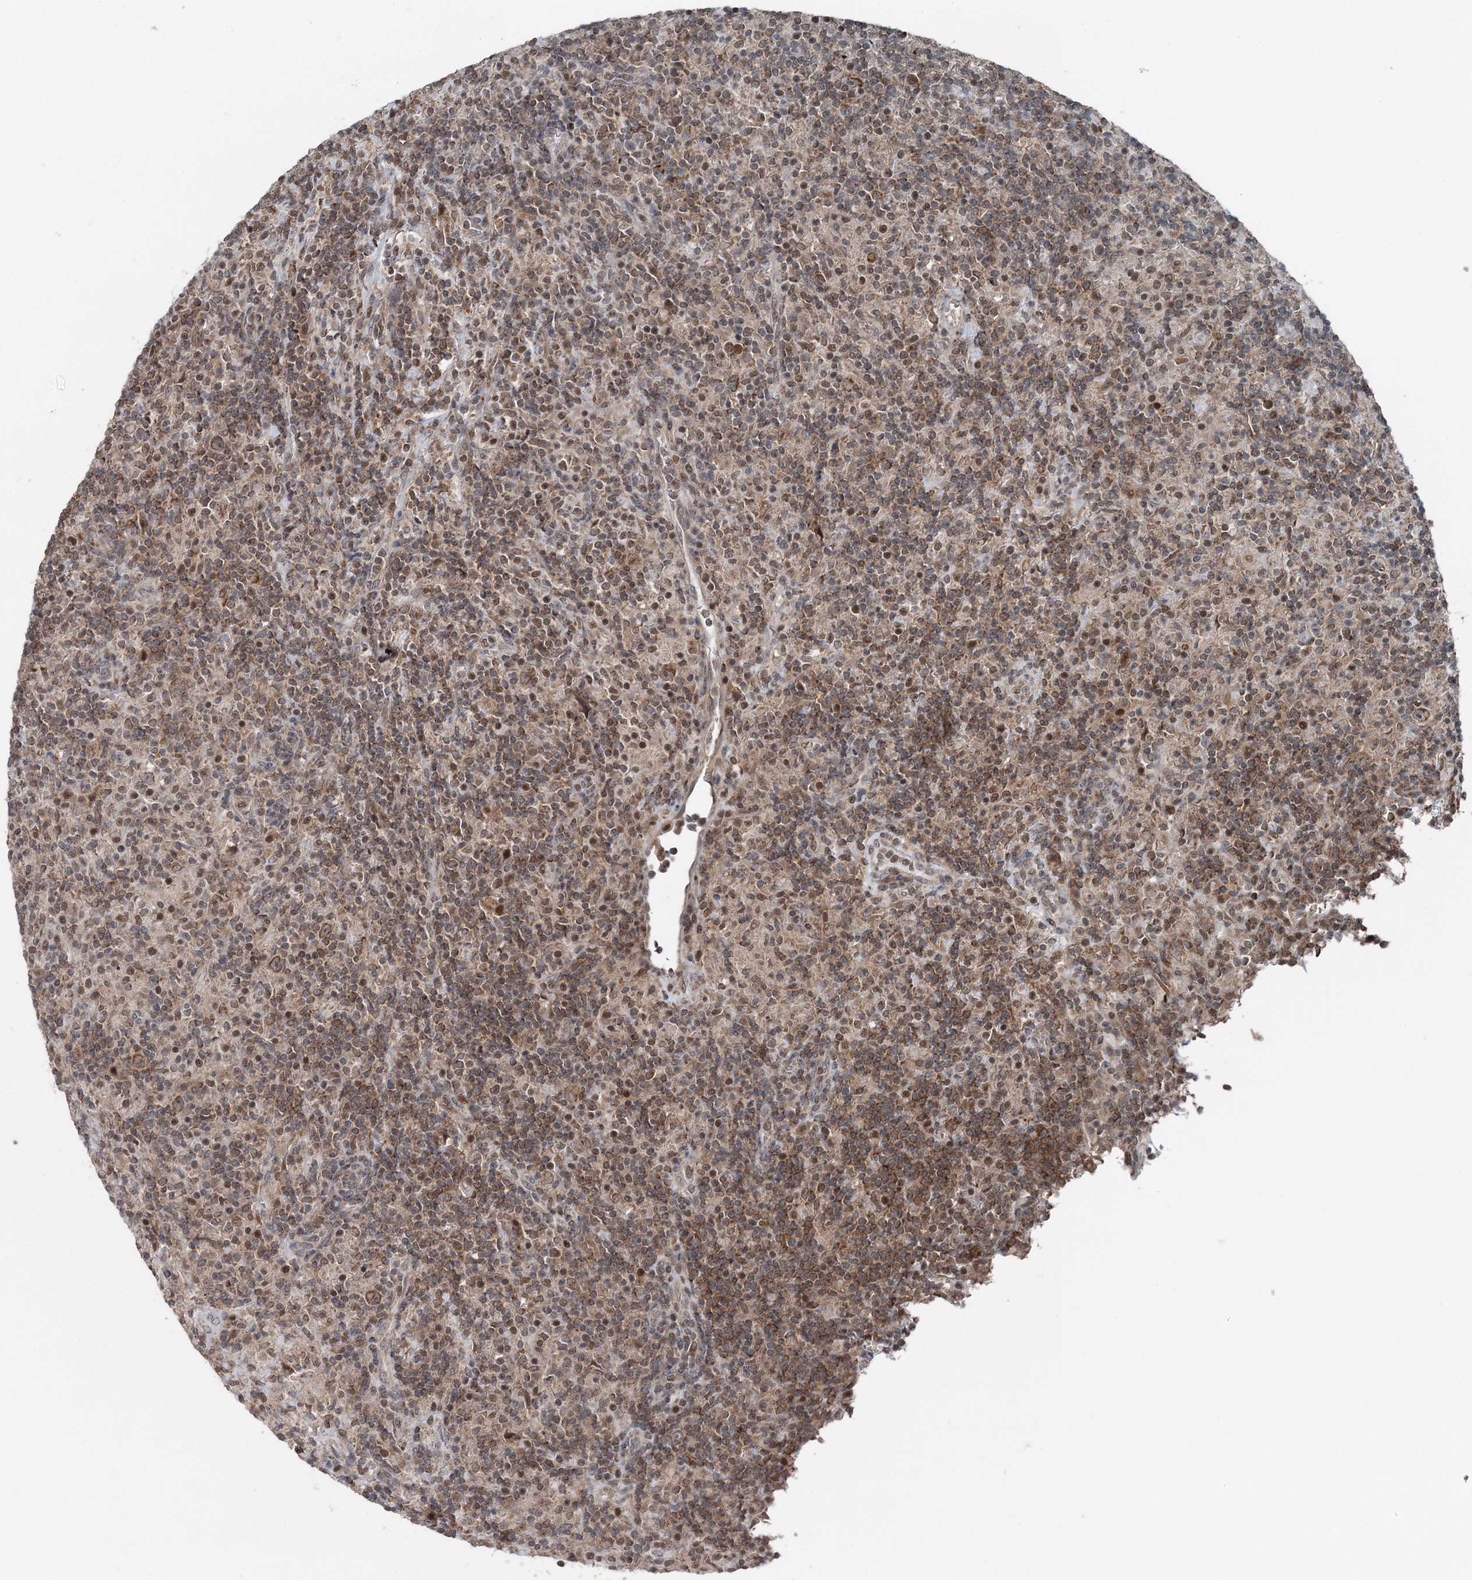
{"staining": {"intensity": "moderate", "quantity": ">75%", "location": "cytoplasmic/membranous"}, "tissue": "lymphoma", "cell_type": "Tumor cells", "image_type": "cancer", "snomed": [{"axis": "morphology", "description": "Hodgkin's disease, NOS"}, {"axis": "topography", "description": "Lymph node"}], "caption": "About >75% of tumor cells in human lymphoma exhibit moderate cytoplasmic/membranous protein expression as visualized by brown immunohistochemical staining.", "gene": "WAPL", "patient": {"sex": "male", "age": 70}}